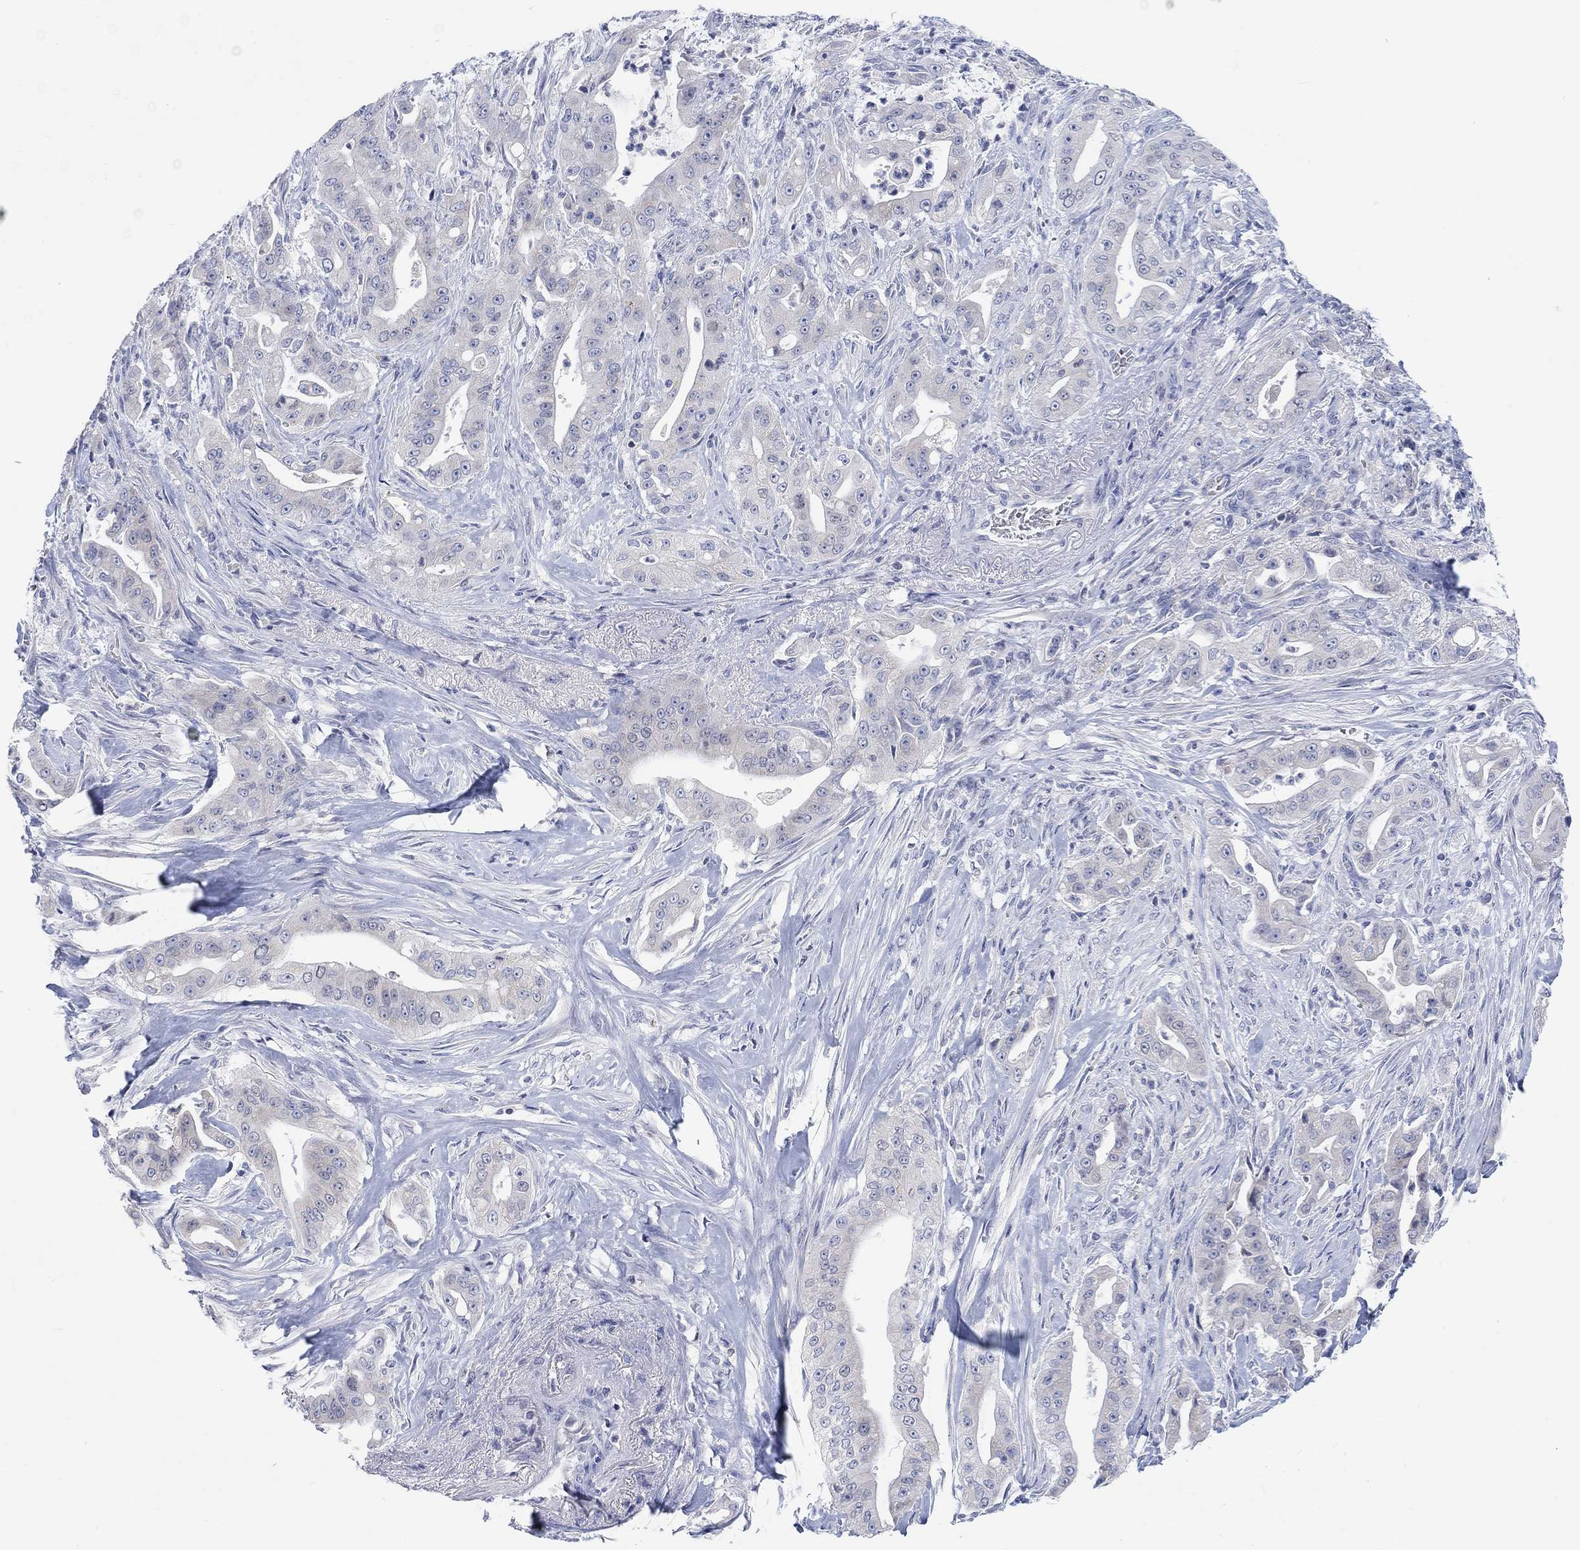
{"staining": {"intensity": "negative", "quantity": "none", "location": "none"}, "tissue": "pancreatic cancer", "cell_type": "Tumor cells", "image_type": "cancer", "snomed": [{"axis": "morphology", "description": "Normal tissue, NOS"}, {"axis": "morphology", "description": "Inflammation, NOS"}, {"axis": "morphology", "description": "Adenocarcinoma, NOS"}, {"axis": "topography", "description": "Pancreas"}], "caption": "Immunohistochemistry of human adenocarcinoma (pancreatic) displays no expression in tumor cells. (DAB immunohistochemistry (IHC), high magnification).", "gene": "ATP6V1E2", "patient": {"sex": "male", "age": 57}}